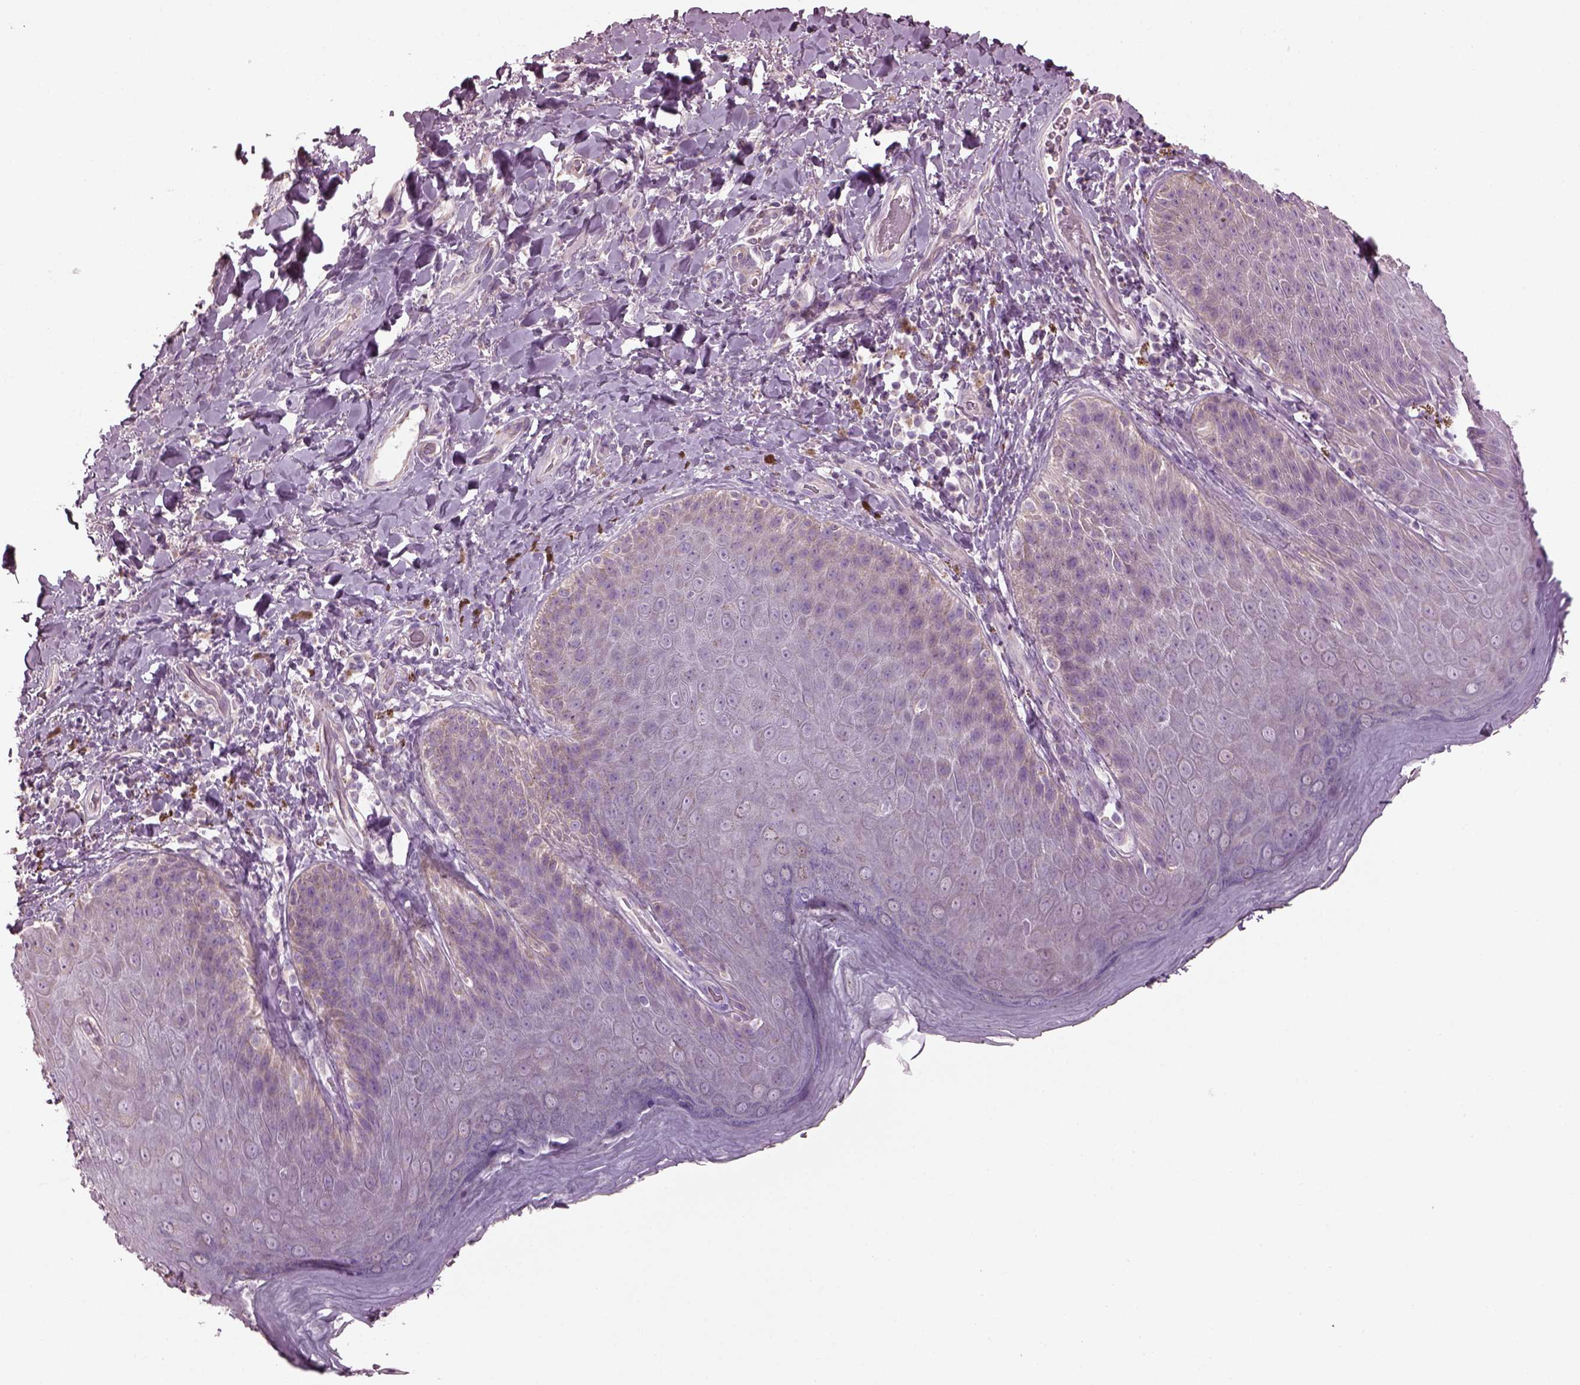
{"staining": {"intensity": "negative", "quantity": "none", "location": "none"}, "tissue": "skin", "cell_type": "Epidermal cells", "image_type": "normal", "snomed": [{"axis": "morphology", "description": "Normal tissue, NOS"}, {"axis": "topography", "description": "Anal"}], "caption": "Protein analysis of unremarkable skin displays no significant expression in epidermal cells. (DAB (3,3'-diaminobenzidine) immunohistochemistry, high magnification).", "gene": "SPATA7", "patient": {"sex": "male", "age": 53}}